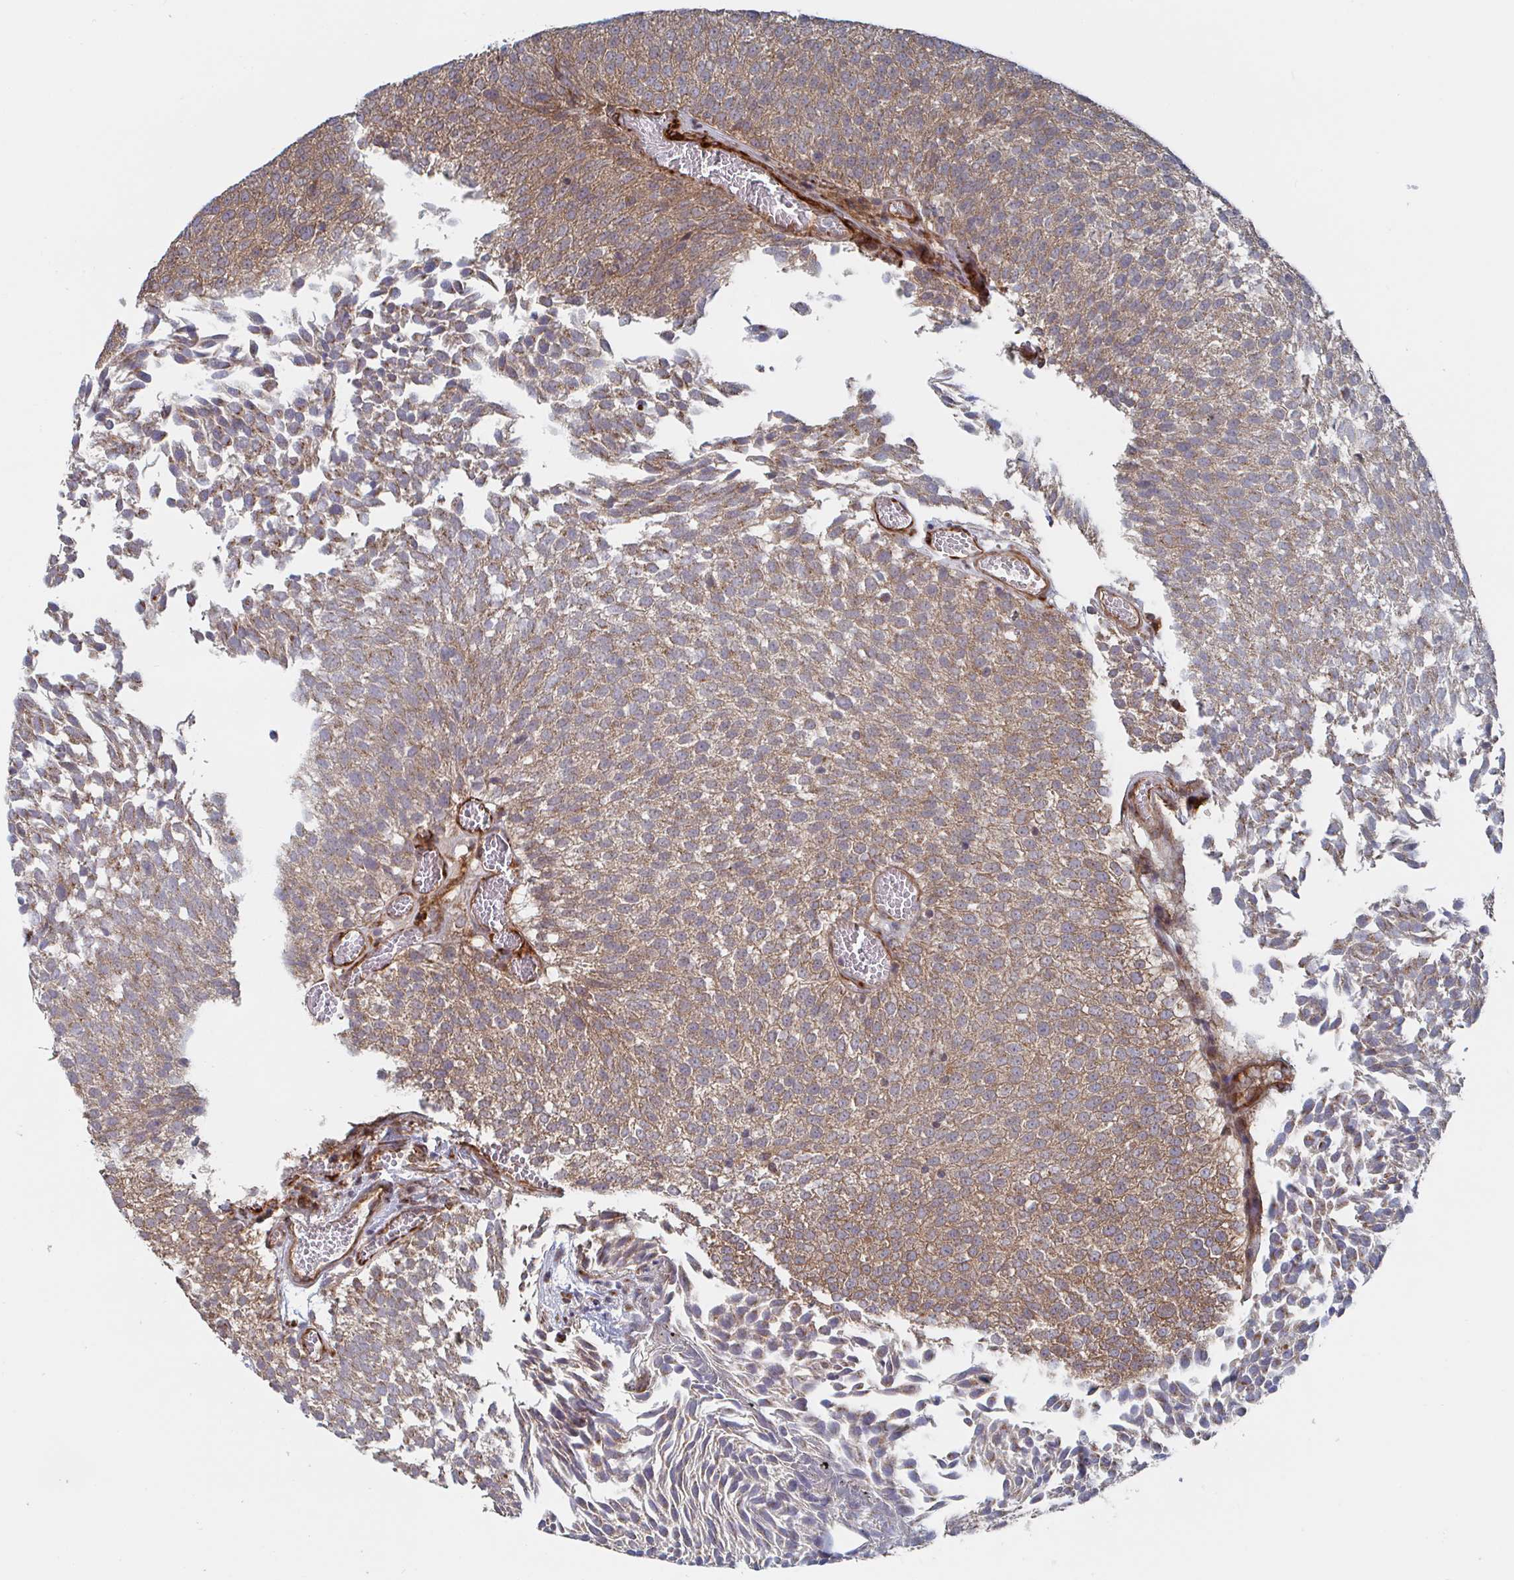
{"staining": {"intensity": "moderate", "quantity": ">75%", "location": "cytoplasmic/membranous"}, "tissue": "urothelial cancer", "cell_type": "Tumor cells", "image_type": "cancer", "snomed": [{"axis": "morphology", "description": "Urothelial carcinoma, Low grade"}, {"axis": "topography", "description": "Urinary bladder"}], "caption": "Urothelial cancer stained with a protein marker exhibits moderate staining in tumor cells.", "gene": "DVL3", "patient": {"sex": "female", "age": 79}}